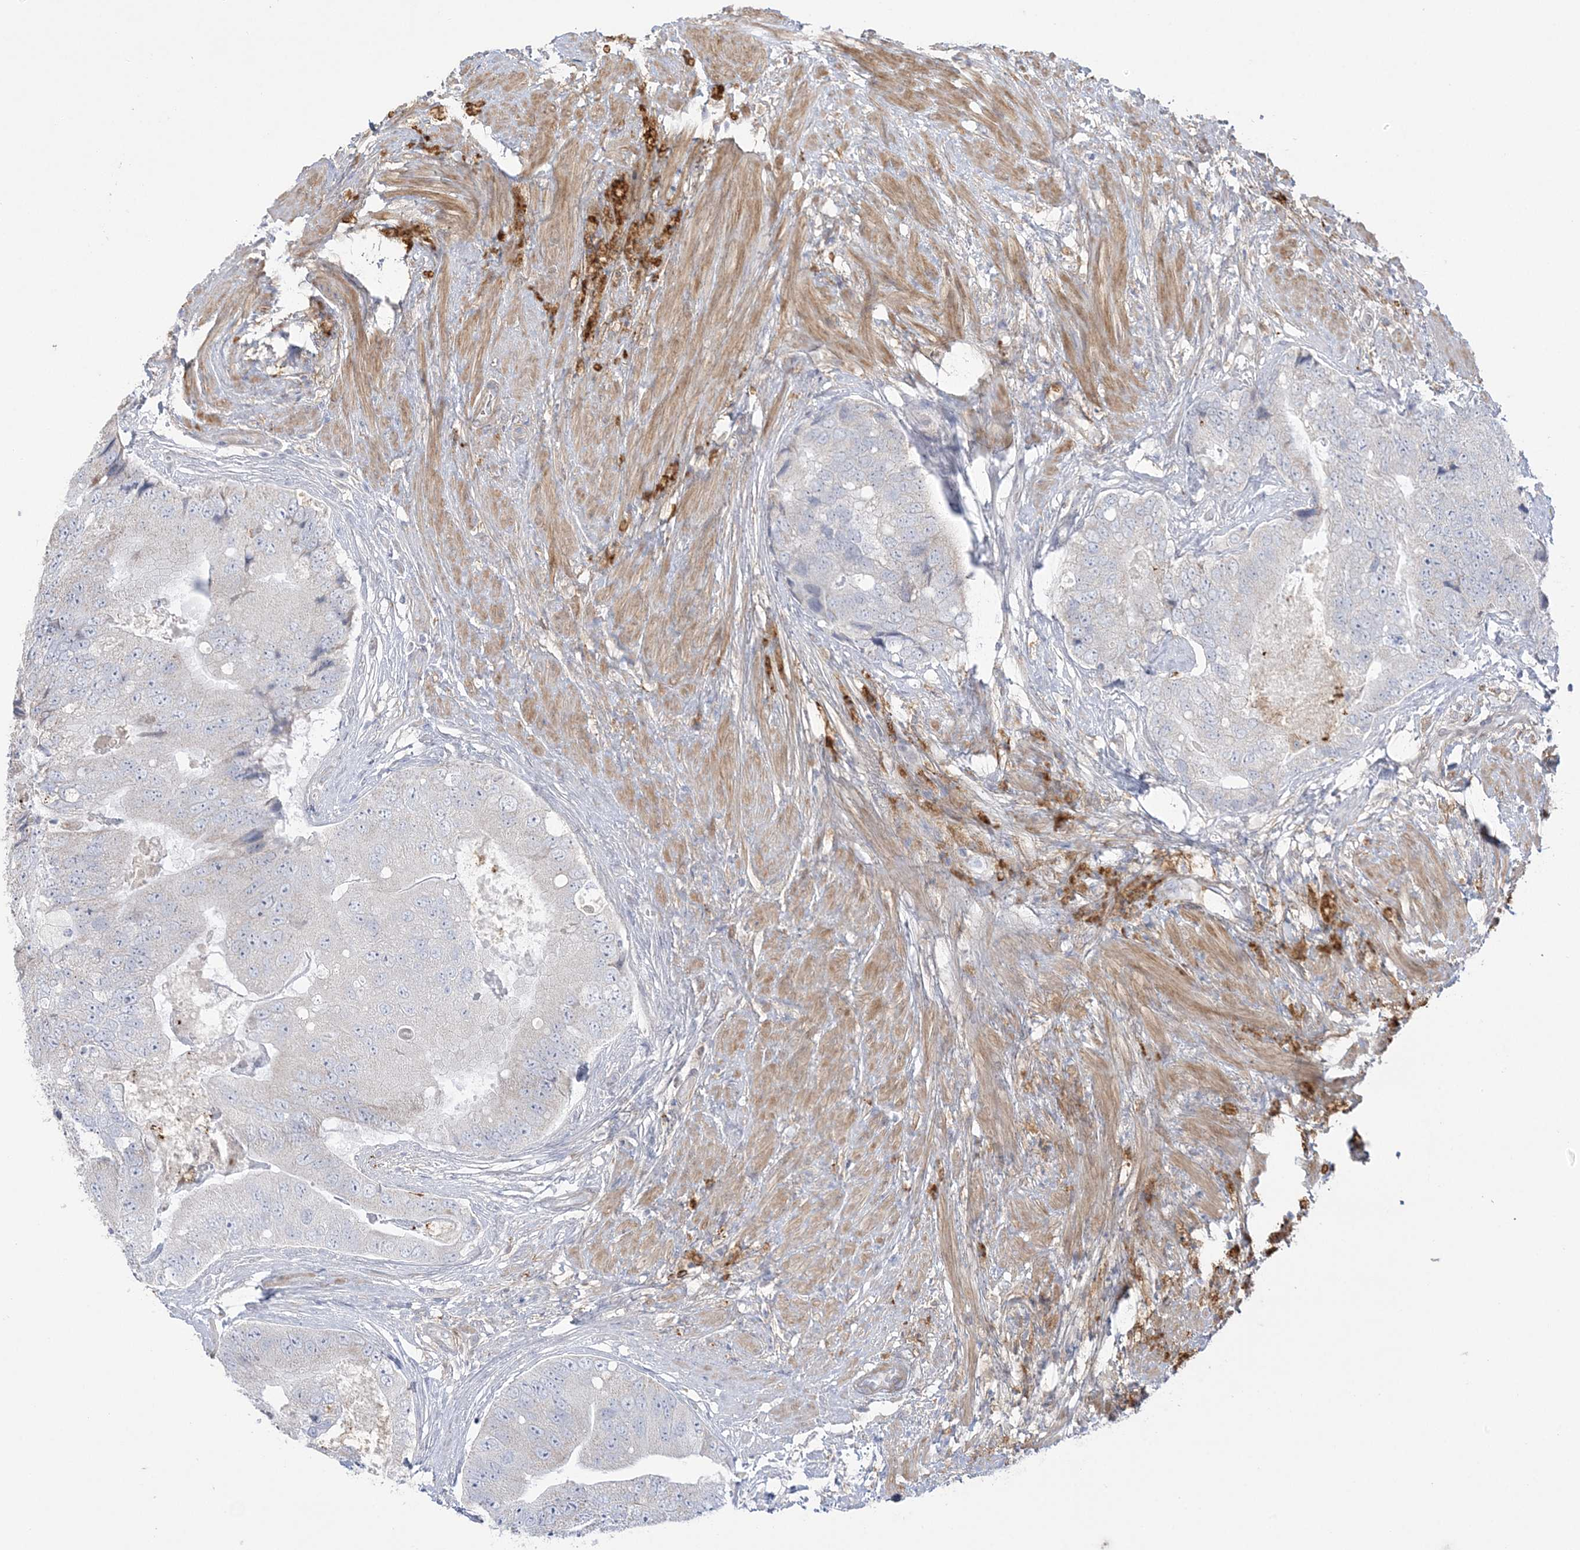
{"staining": {"intensity": "negative", "quantity": "none", "location": "none"}, "tissue": "prostate cancer", "cell_type": "Tumor cells", "image_type": "cancer", "snomed": [{"axis": "morphology", "description": "Adenocarcinoma, High grade"}, {"axis": "topography", "description": "Prostate"}], "caption": "Immunohistochemical staining of human prostate adenocarcinoma (high-grade) demonstrates no significant staining in tumor cells.", "gene": "HAAO", "patient": {"sex": "male", "age": 70}}